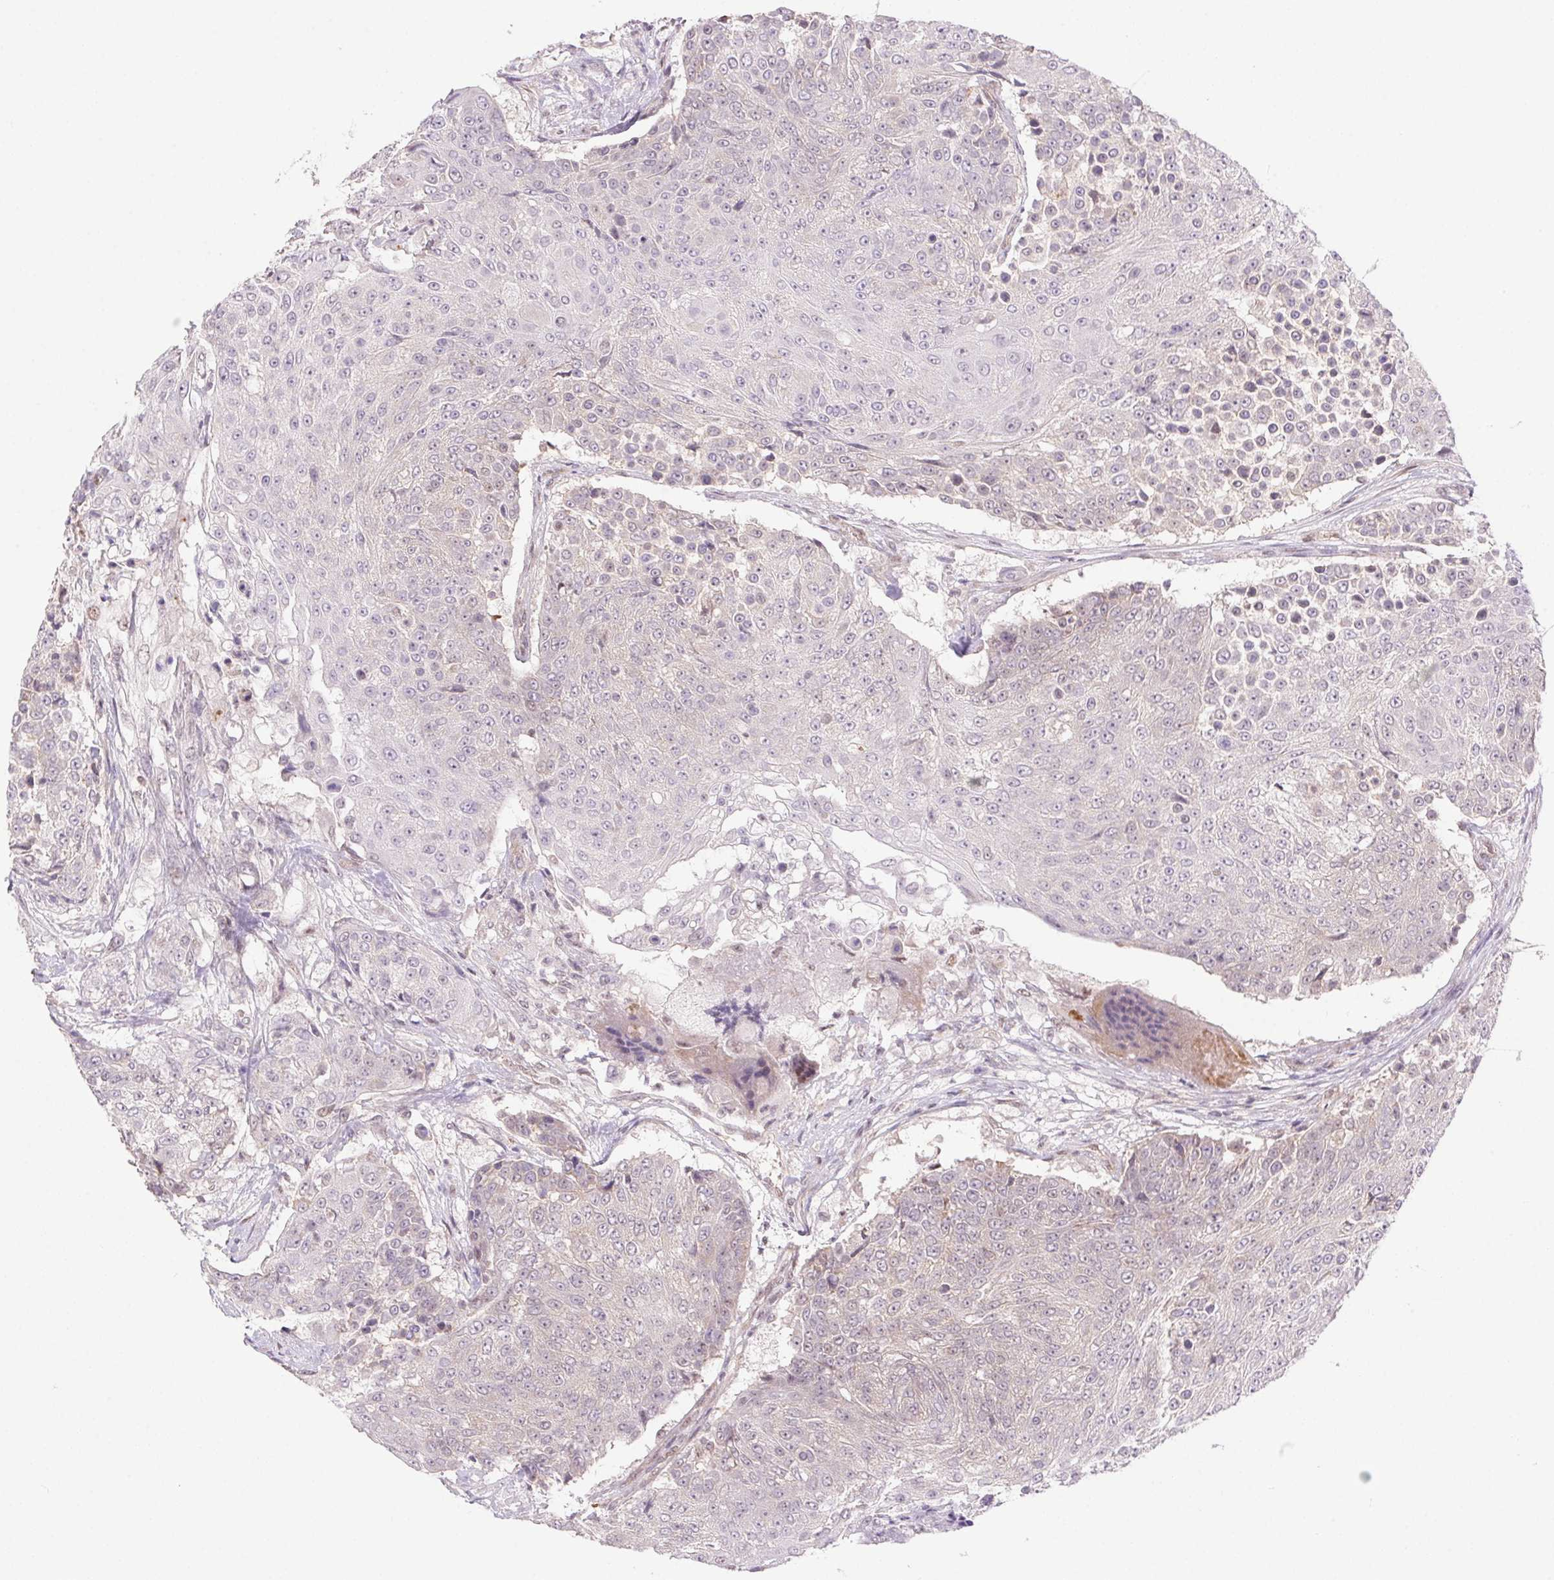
{"staining": {"intensity": "weak", "quantity": "<25%", "location": "nuclear"}, "tissue": "urothelial cancer", "cell_type": "Tumor cells", "image_type": "cancer", "snomed": [{"axis": "morphology", "description": "Urothelial carcinoma, High grade"}, {"axis": "topography", "description": "Urinary bladder"}], "caption": "The image exhibits no staining of tumor cells in urothelial carcinoma (high-grade). (DAB (3,3'-diaminobenzidine) immunohistochemistry (IHC) with hematoxylin counter stain).", "gene": "DDX17", "patient": {"sex": "female", "age": 63}}